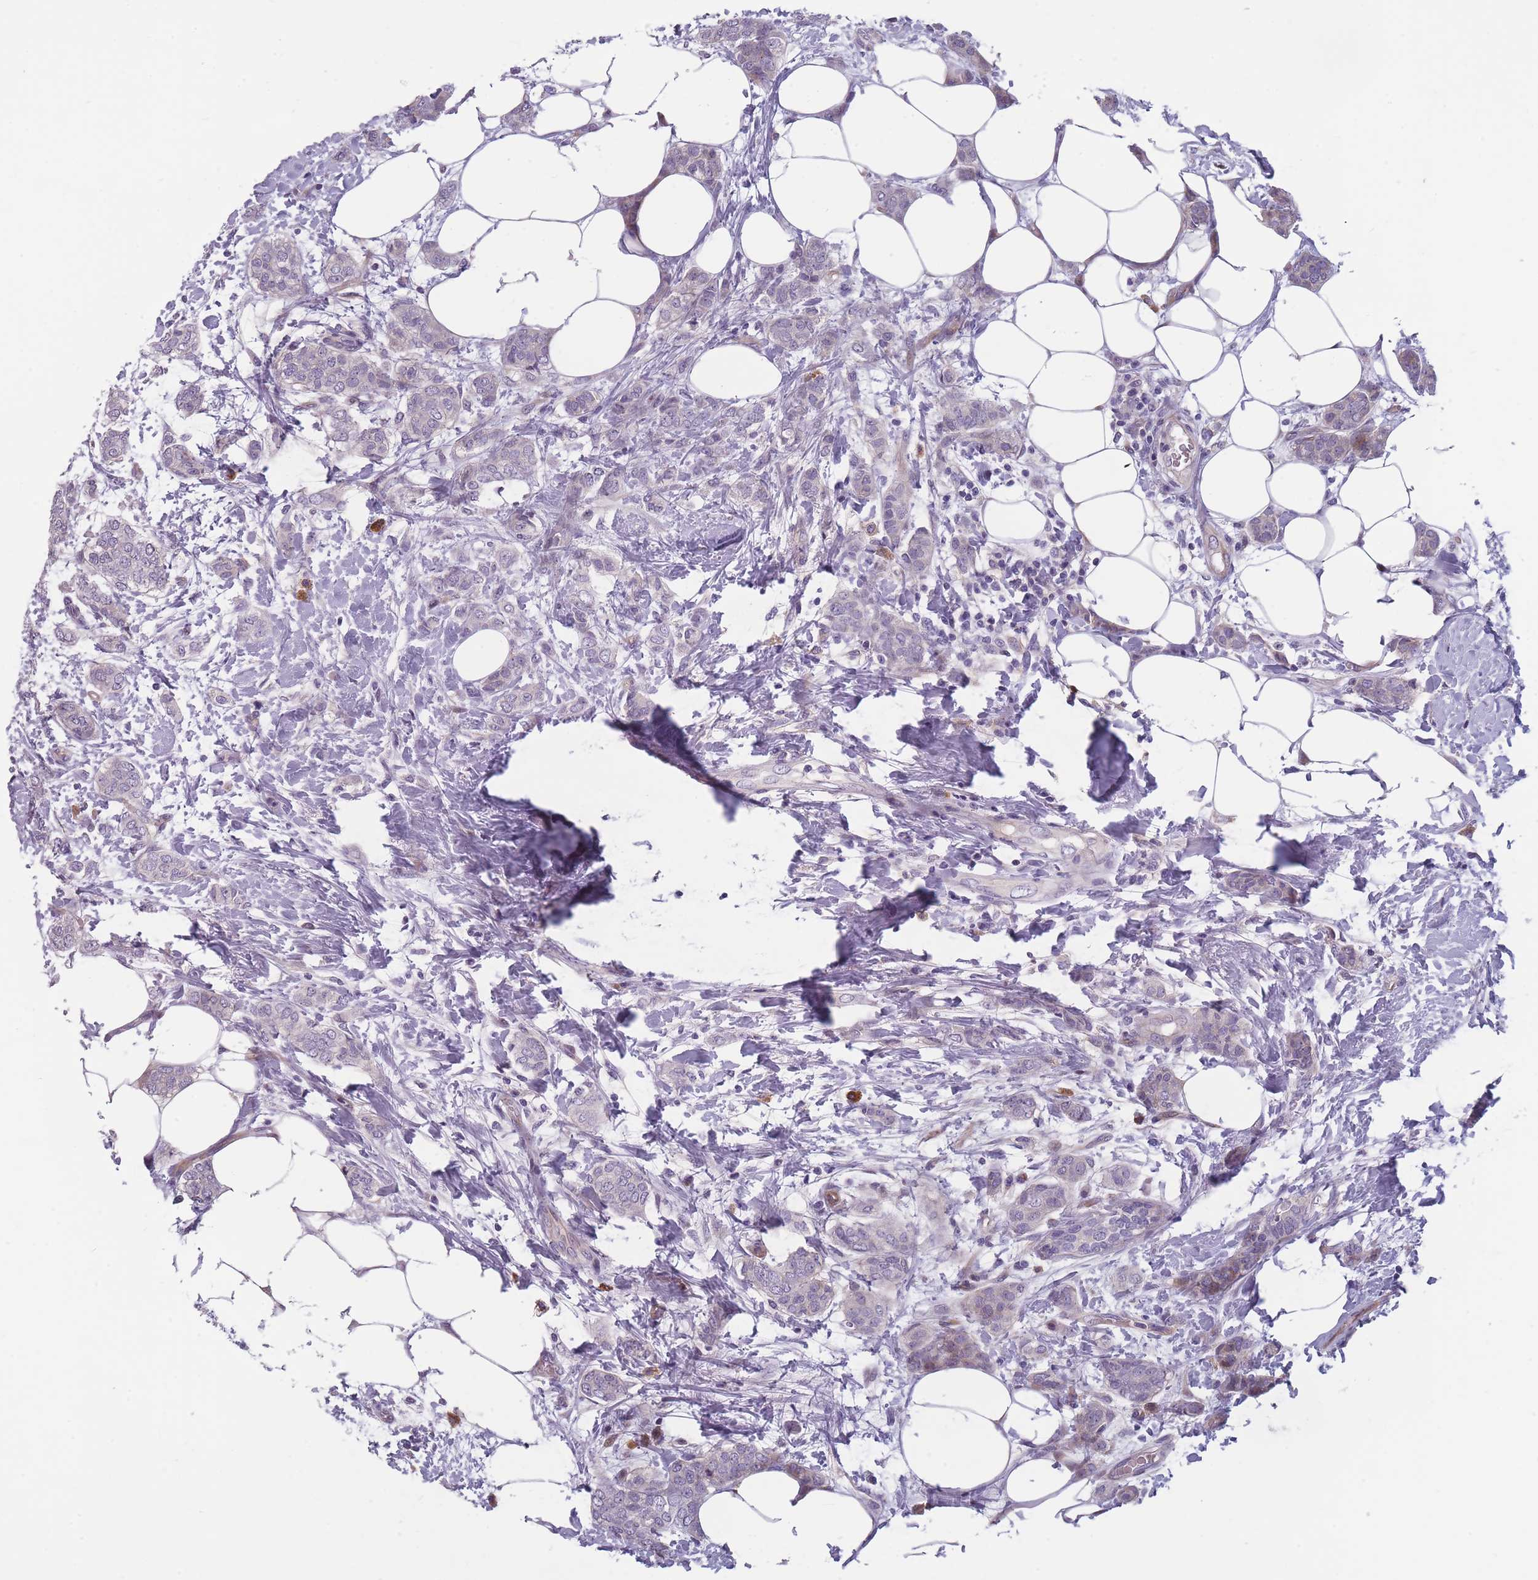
{"staining": {"intensity": "negative", "quantity": "none", "location": "none"}, "tissue": "breast cancer", "cell_type": "Tumor cells", "image_type": "cancer", "snomed": [{"axis": "morphology", "description": "Duct carcinoma"}, {"axis": "topography", "description": "Breast"}], "caption": "Breast cancer (infiltrating ductal carcinoma) stained for a protein using immunohistochemistry shows no staining tumor cells.", "gene": "FAM83F", "patient": {"sex": "female", "age": 72}}